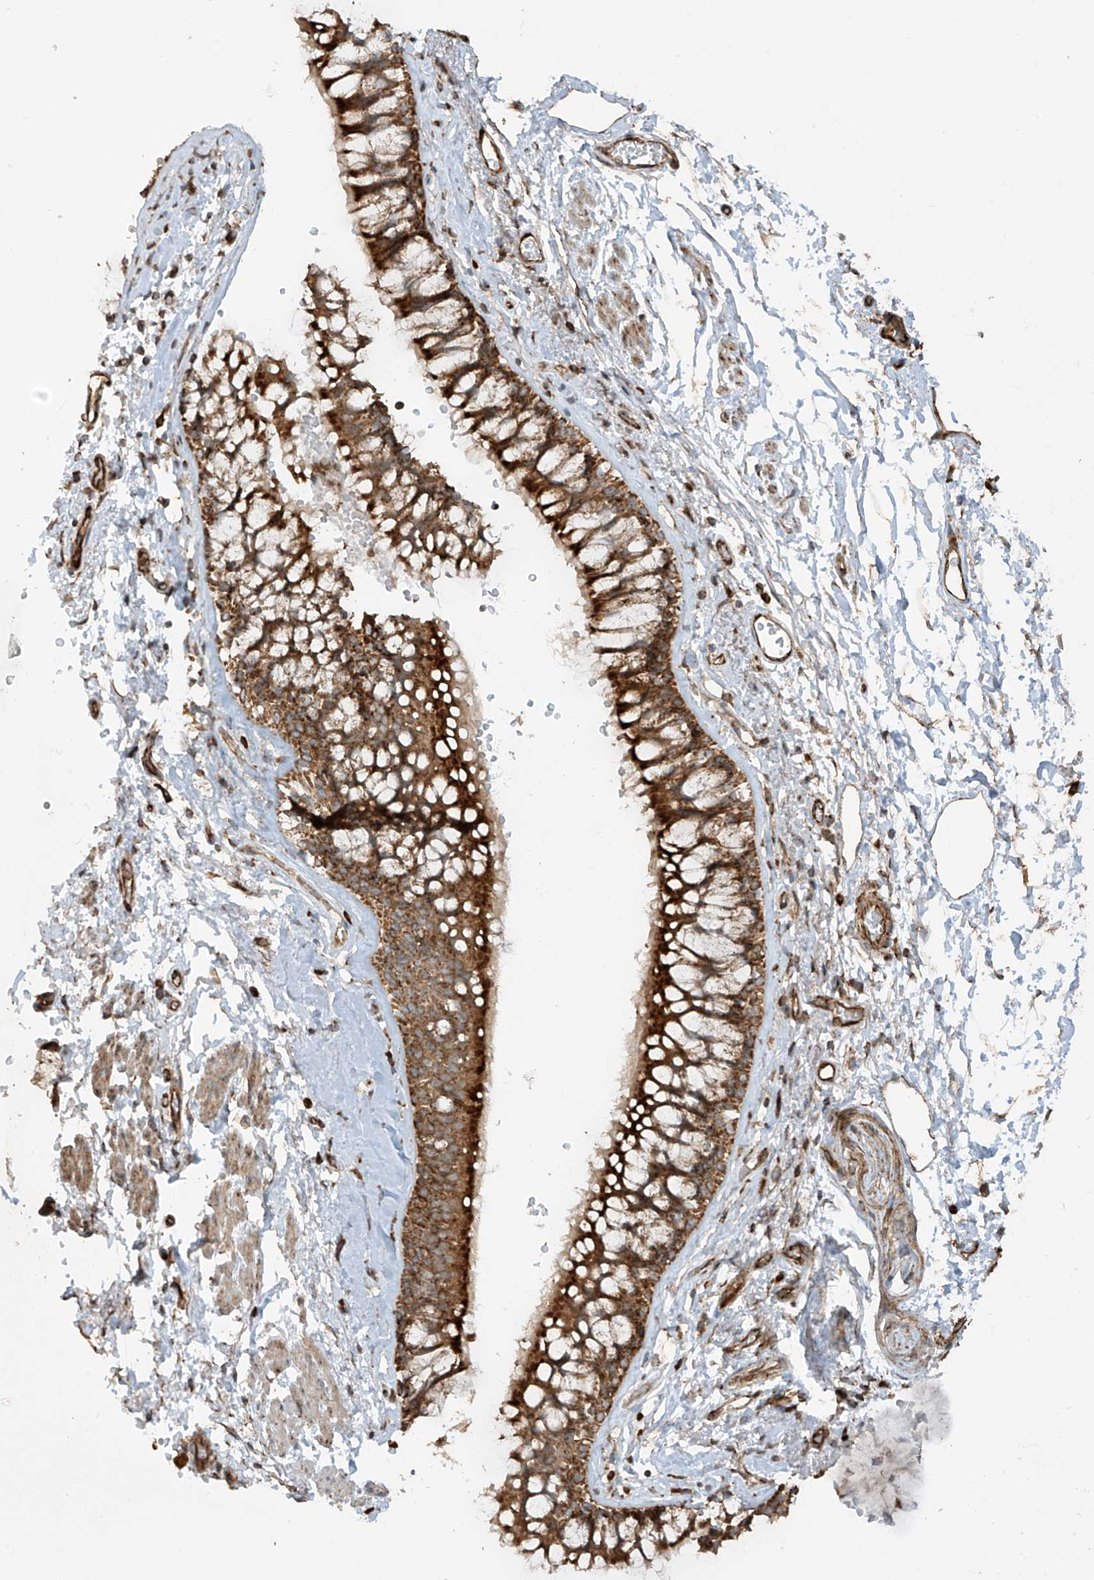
{"staining": {"intensity": "strong", "quantity": ">75%", "location": "cytoplasmic/membranous"}, "tissue": "bronchus", "cell_type": "Respiratory epithelial cells", "image_type": "normal", "snomed": [{"axis": "morphology", "description": "Normal tissue, NOS"}, {"axis": "morphology", "description": "Inflammation, NOS"}, {"axis": "topography", "description": "Cartilage tissue"}, {"axis": "topography", "description": "Bronchus"}, {"axis": "topography", "description": "Lung"}], "caption": "Immunohistochemical staining of benign bronchus reveals >75% levels of strong cytoplasmic/membranous protein staining in approximately >75% of respiratory epithelial cells. (DAB (3,3'-diaminobenzidine) IHC, brown staining for protein, blue staining for nuclei).", "gene": "EIF5B", "patient": {"sex": "female", "age": 64}}